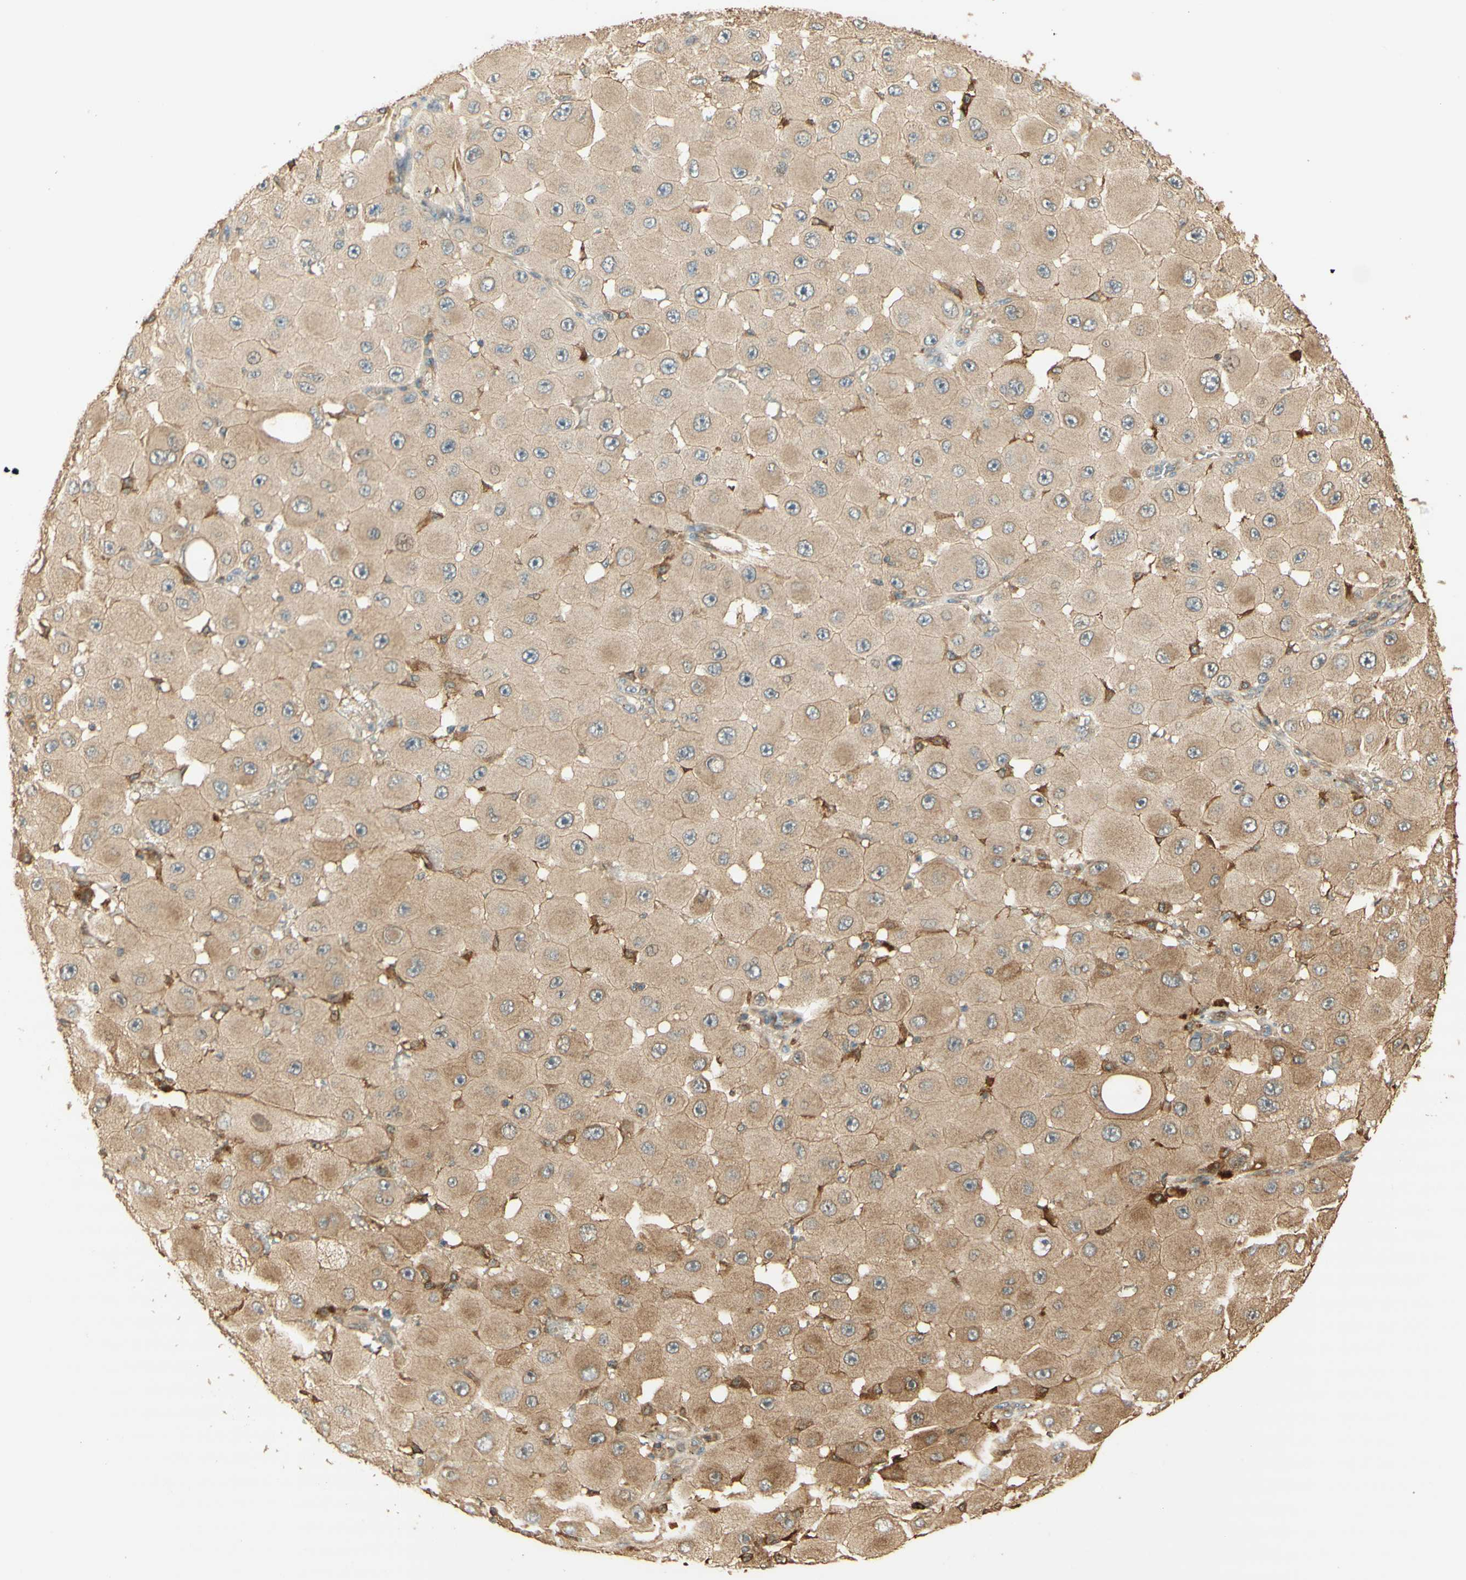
{"staining": {"intensity": "weak", "quantity": ">75%", "location": "cytoplasmic/membranous"}, "tissue": "melanoma", "cell_type": "Tumor cells", "image_type": "cancer", "snomed": [{"axis": "morphology", "description": "Malignant melanoma, NOS"}, {"axis": "topography", "description": "Skin"}], "caption": "A micrograph of human melanoma stained for a protein displays weak cytoplasmic/membranous brown staining in tumor cells.", "gene": "AGER", "patient": {"sex": "female", "age": 81}}